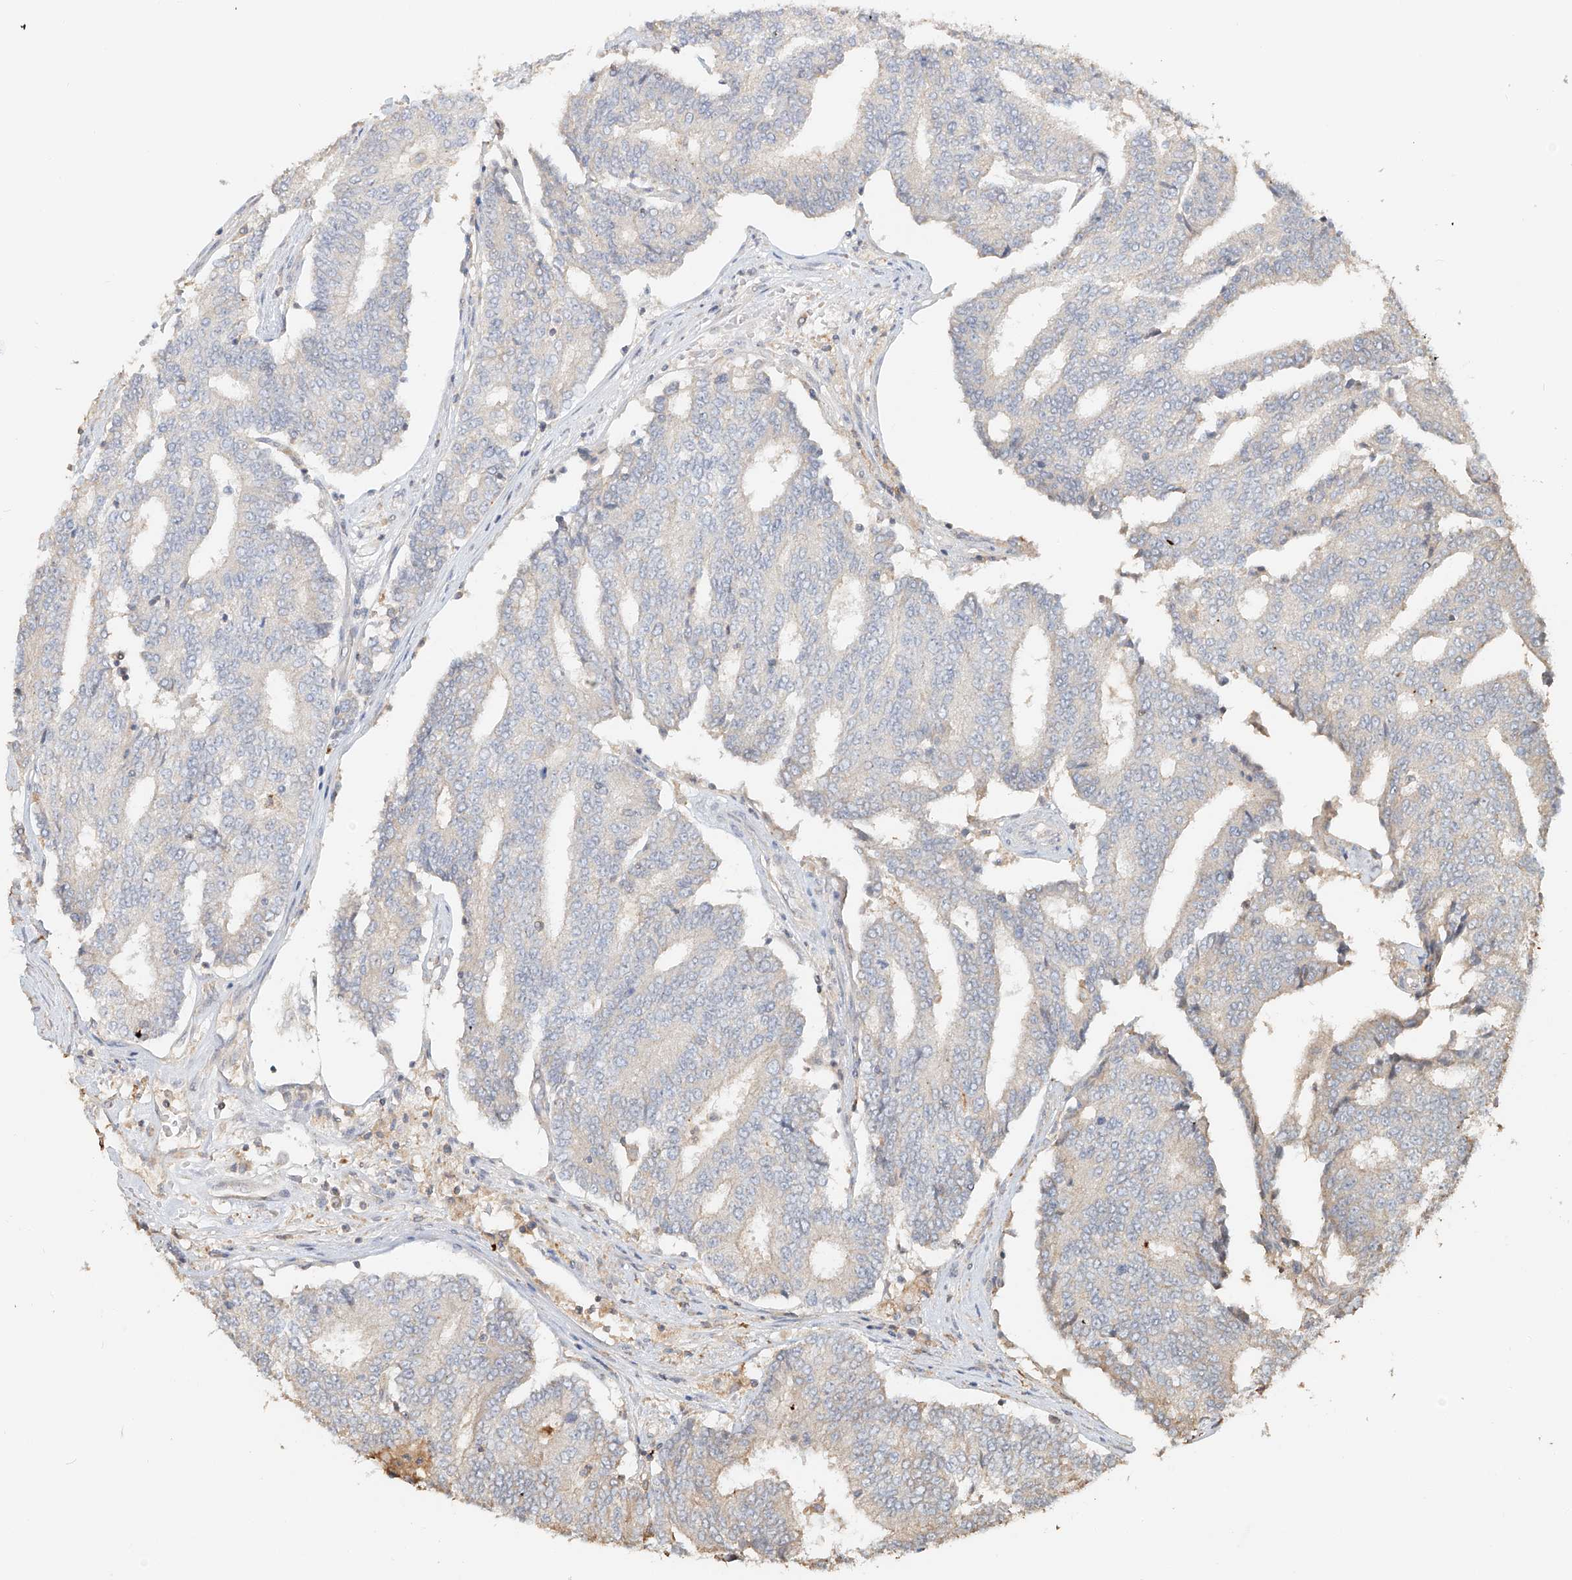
{"staining": {"intensity": "negative", "quantity": "none", "location": "none"}, "tissue": "prostate cancer", "cell_type": "Tumor cells", "image_type": "cancer", "snomed": [{"axis": "morphology", "description": "Normal tissue, NOS"}, {"axis": "morphology", "description": "Adenocarcinoma, High grade"}, {"axis": "topography", "description": "Prostate"}, {"axis": "topography", "description": "Seminal veicle"}], "caption": "A photomicrograph of human adenocarcinoma (high-grade) (prostate) is negative for staining in tumor cells.", "gene": "NPHS1", "patient": {"sex": "male", "age": 55}}